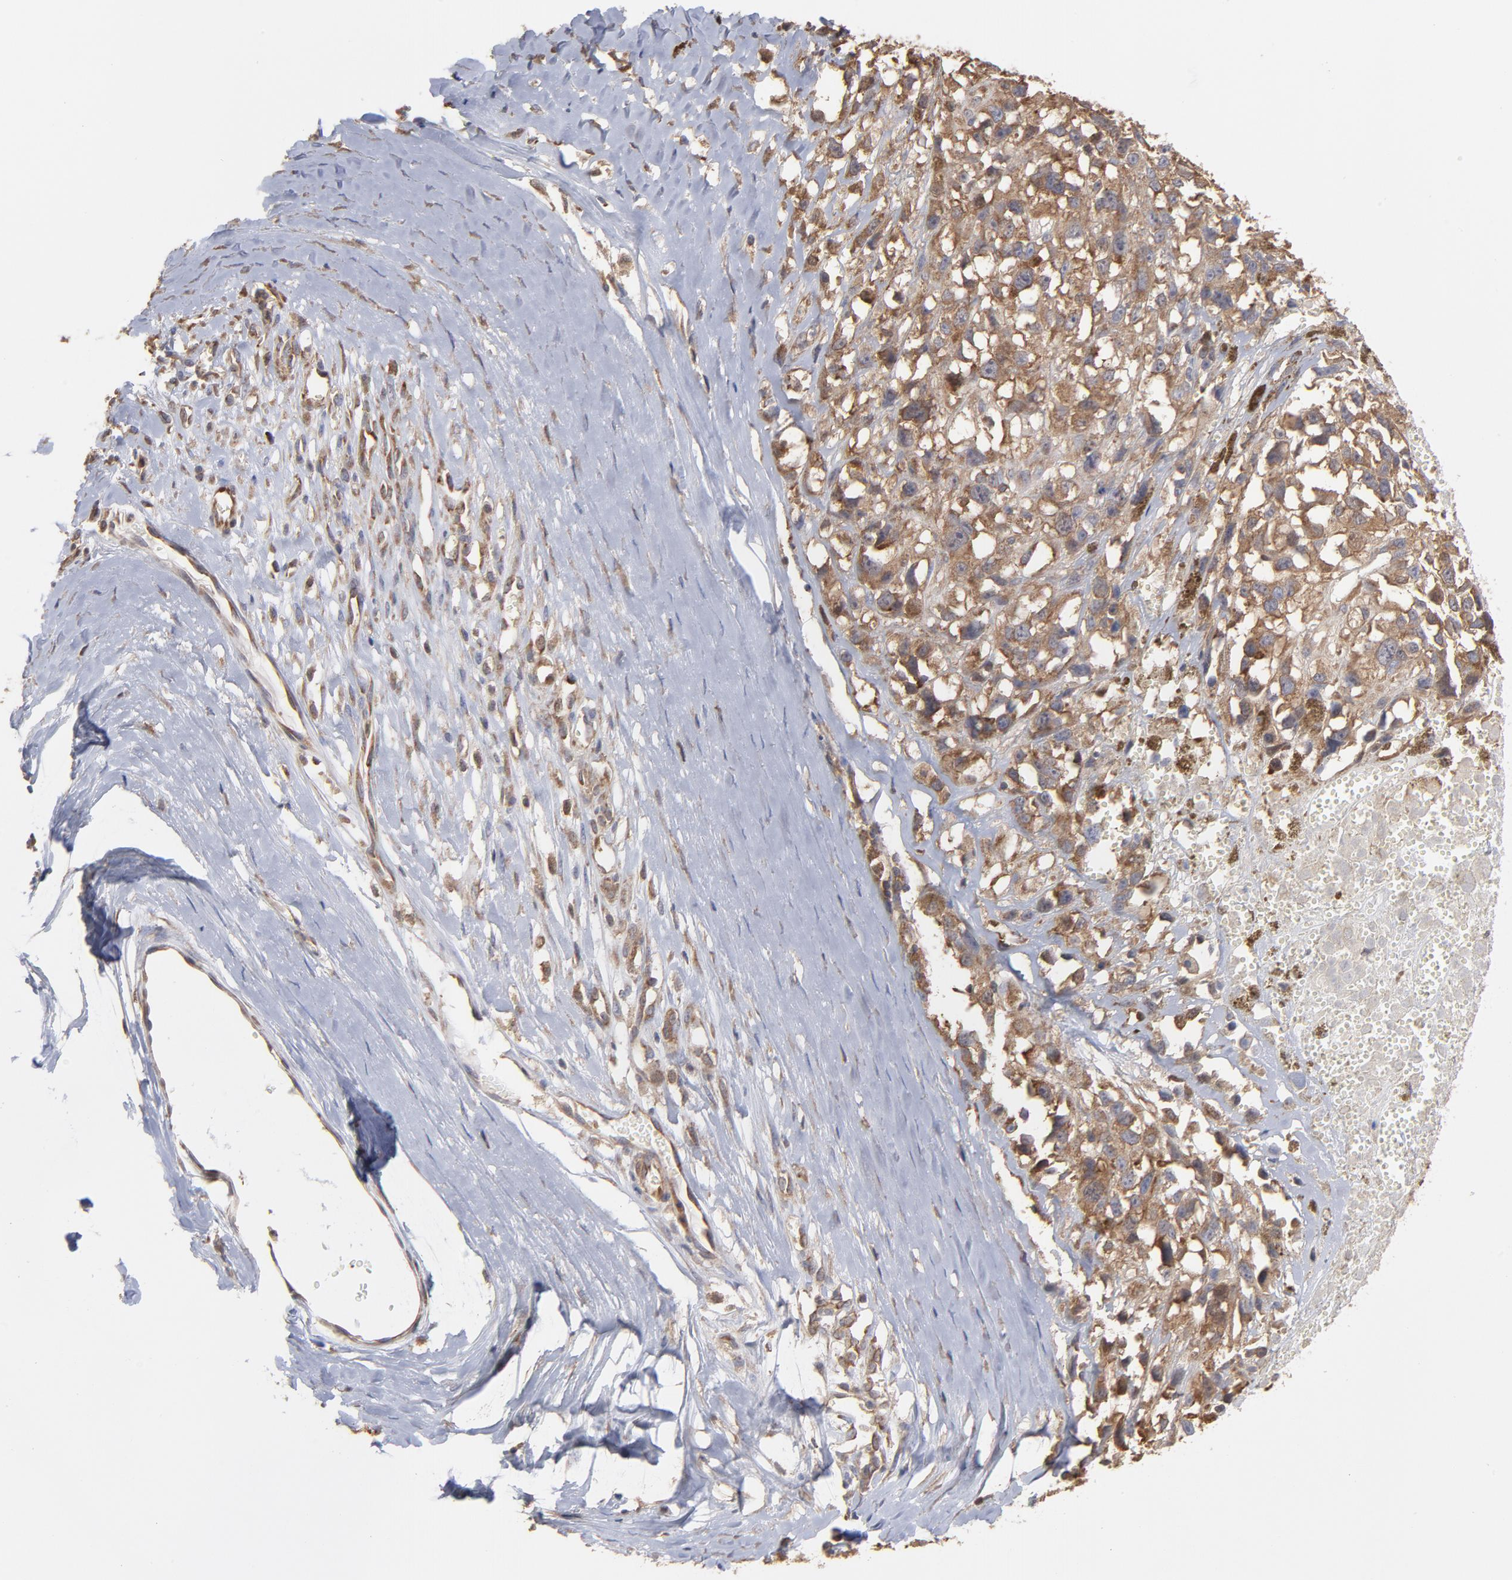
{"staining": {"intensity": "moderate", "quantity": ">75%", "location": "cytoplasmic/membranous"}, "tissue": "melanoma", "cell_type": "Tumor cells", "image_type": "cancer", "snomed": [{"axis": "morphology", "description": "Malignant melanoma, Metastatic site"}, {"axis": "topography", "description": "Lymph node"}], "caption": "DAB immunohistochemical staining of human malignant melanoma (metastatic site) reveals moderate cytoplasmic/membranous protein expression in about >75% of tumor cells. Using DAB (brown) and hematoxylin (blue) stains, captured at high magnification using brightfield microscopy.", "gene": "MAPRE1", "patient": {"sex": "male", "age": 59}}